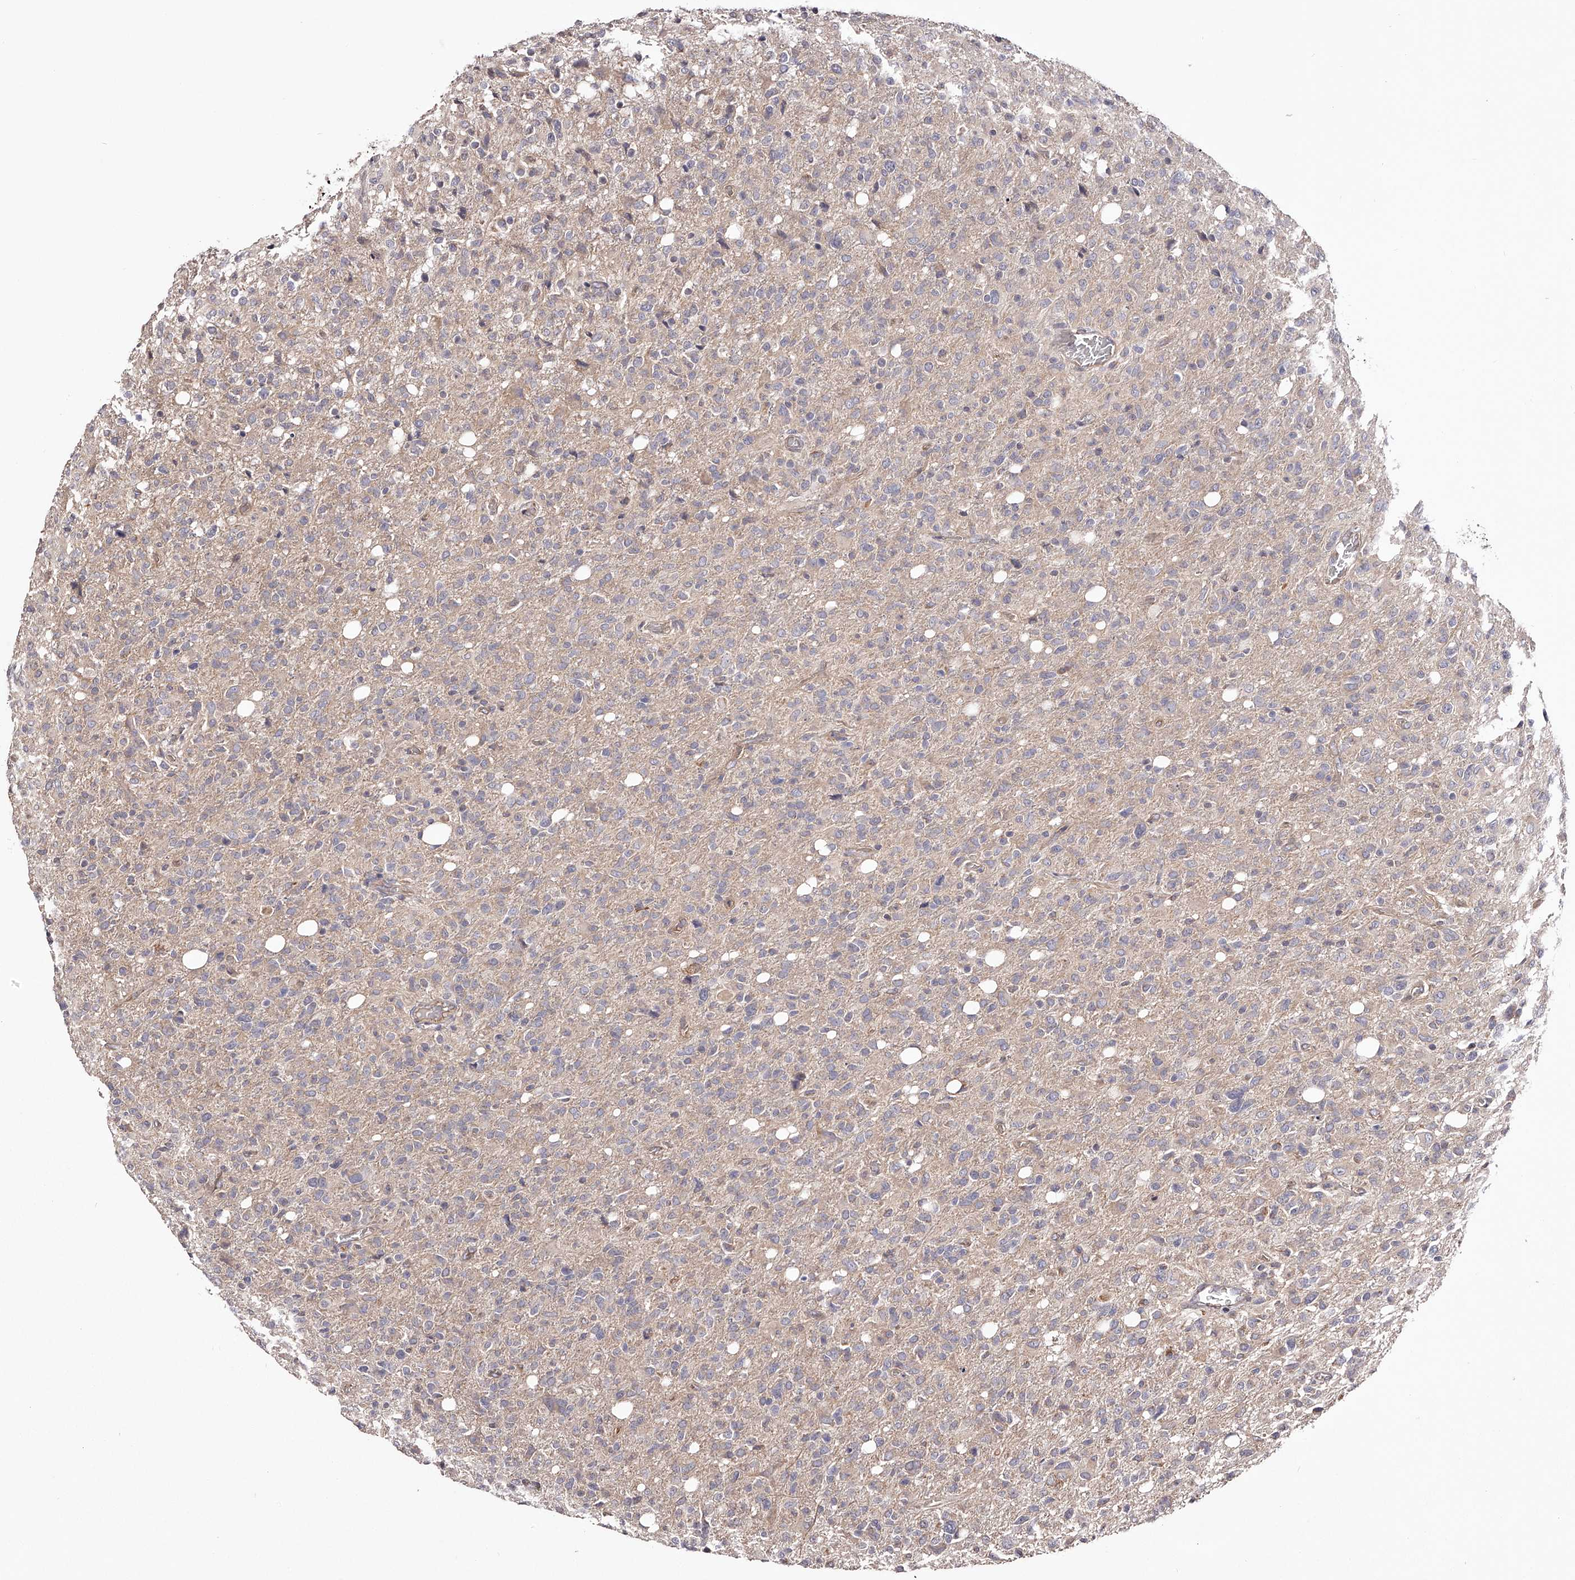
{"staining": {"intensity": "negative", "quantity": "none", "location": "none"}, "tissue": "glioma", "cell_type": "Tumor cells", "image_type": "cancer", "snomed": [{"axis": "morphology", "description": "Glioma, malignant, High grade"}, {"axis": "topography", "description": "Brain"}], "caption": "Photomicrograph shows no protein staining in tumor cells of glioma tissue. (DAB immunohistochemistry (IHC) visualized using brightfield microscopy, high magnification).", "gene": "USP21", "patient": {"sex": "female", "age": 57}}